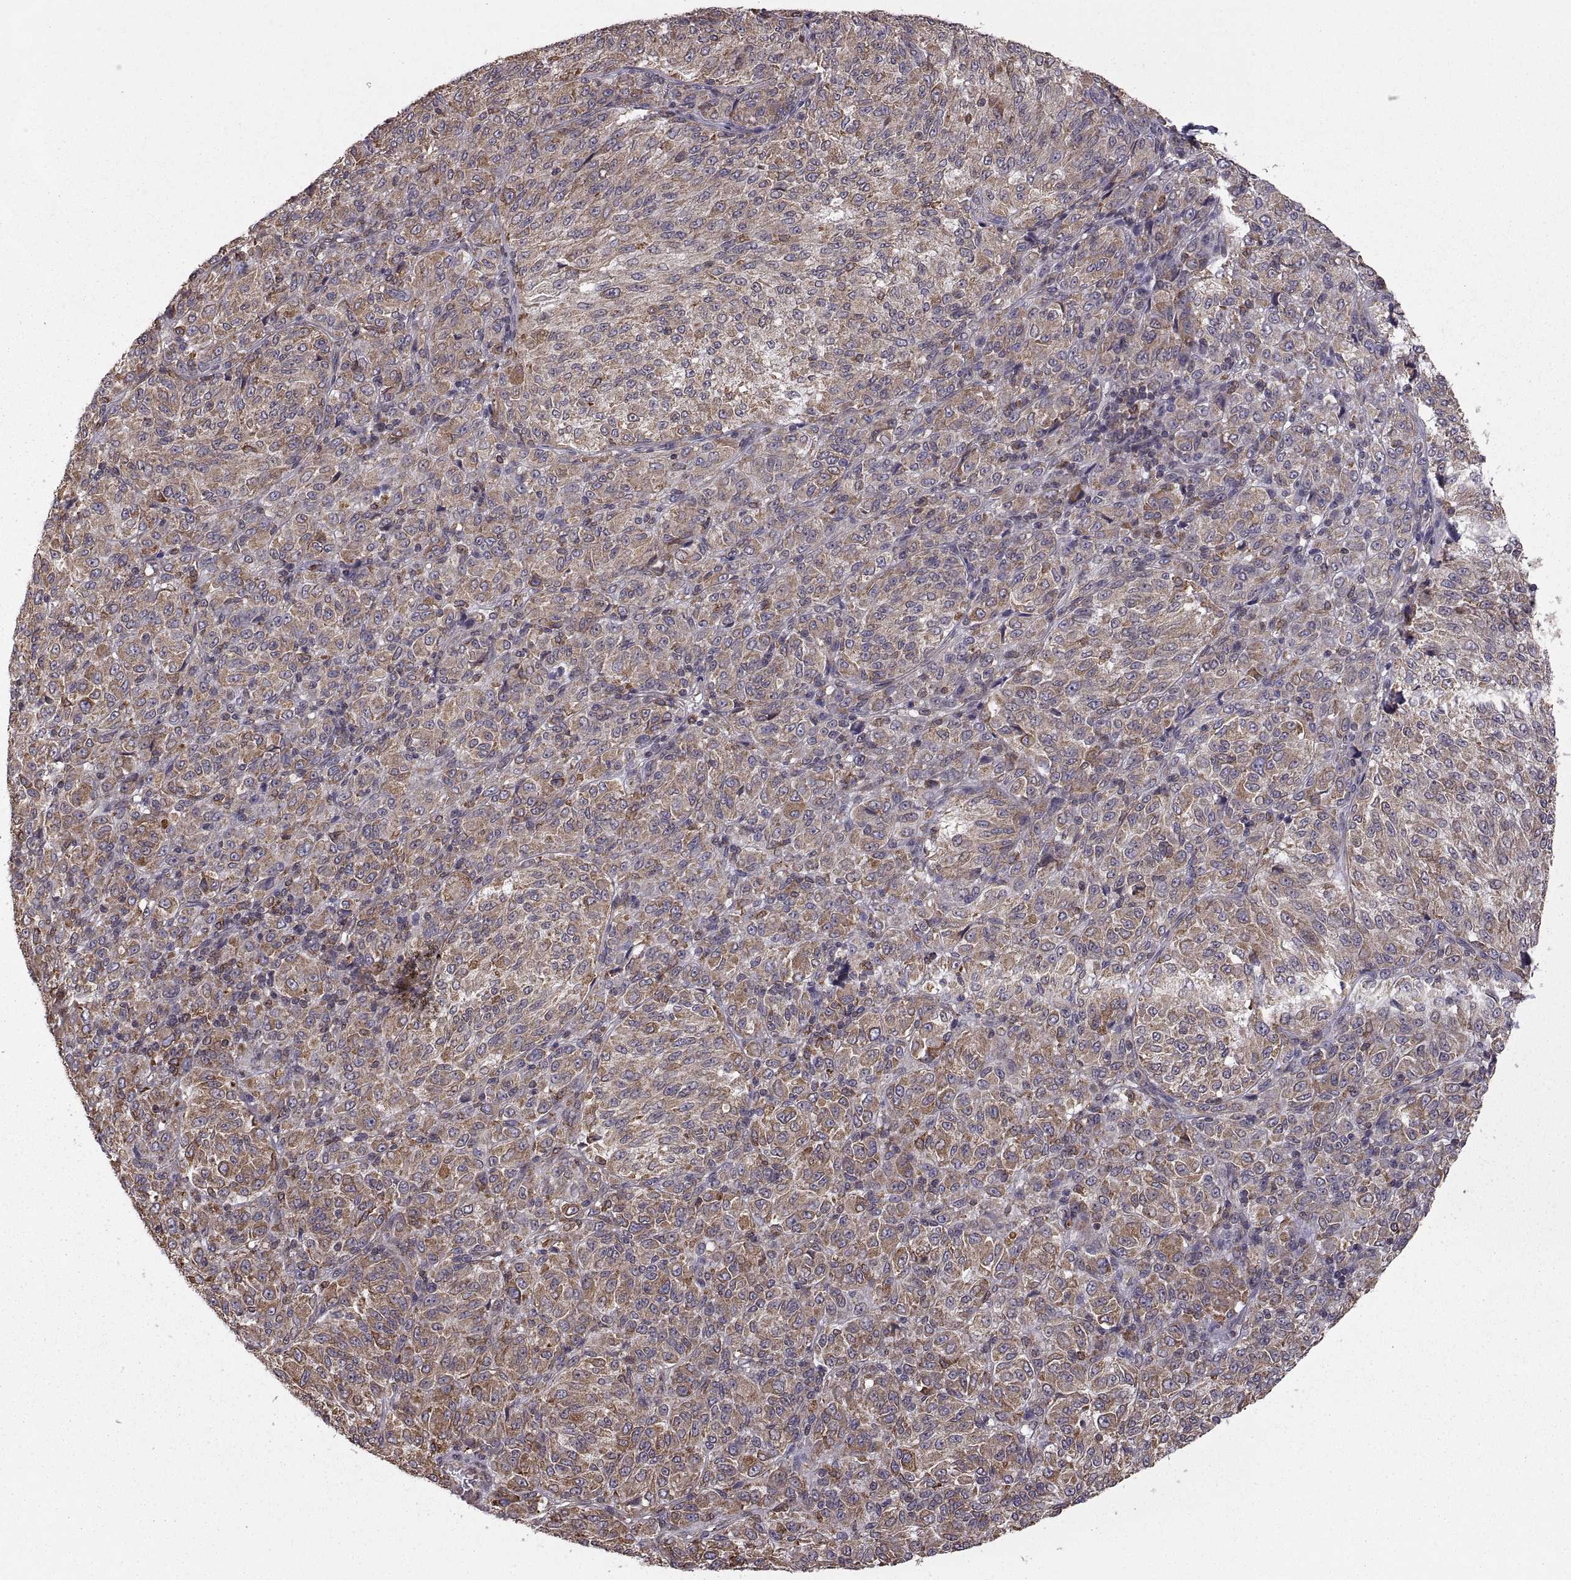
{"staining": {"intensity": "moderate", "quantity": "<25%", "location": "cytoplasmic/membranous"}, "tissue": "melanoma", "cell_type": "Tumor cells", "image_type": "cancer", "snomed": [{"axis": "morphology", "description": "Malignant melanoma, Metastatic site"}, {"axis": "topography", "description": "Brain"}], "caption": "A brown stain highlights moderate cytoplasmic/membranous positivity of a protein in melanoma tumor cells.", "gene": "PDIA3", "patient": {"sex": "female", "age": 56}}